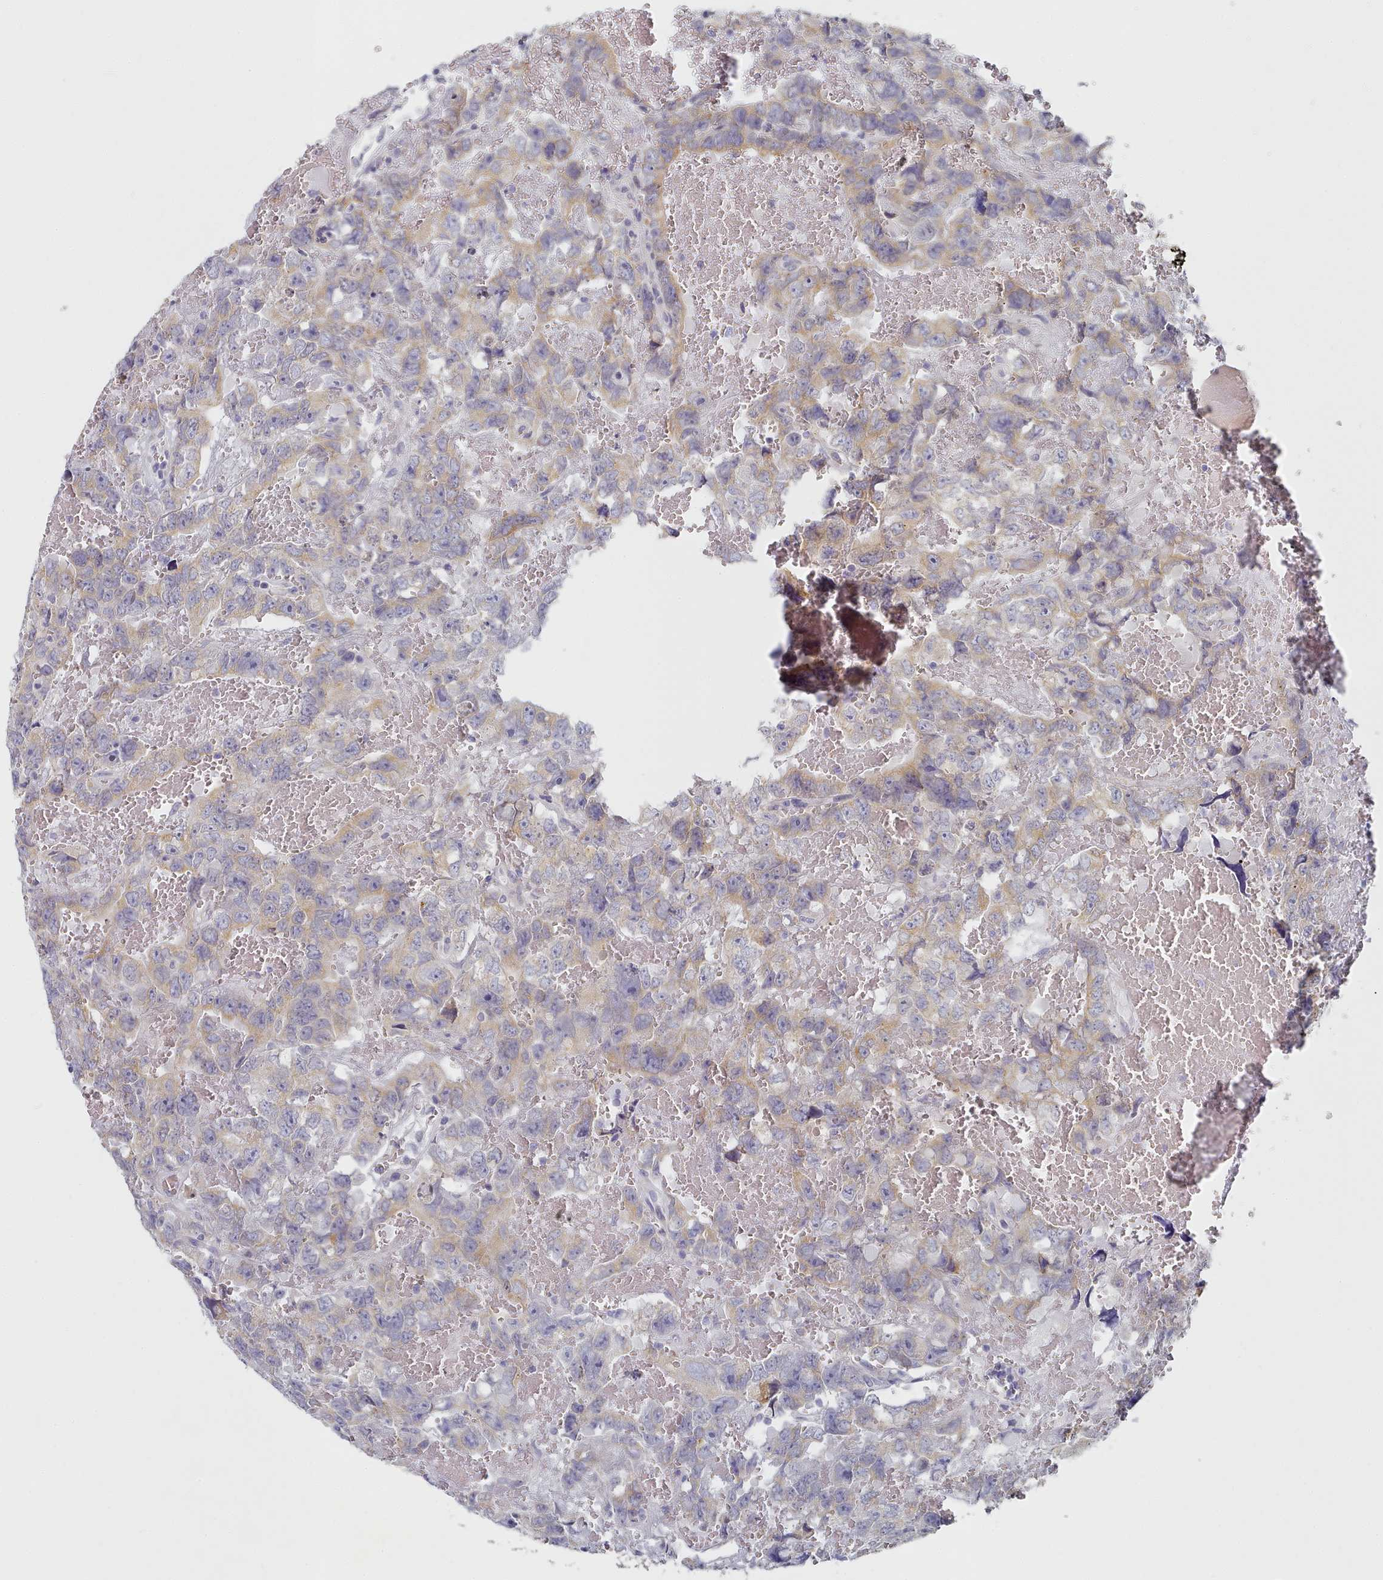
{"staining": {"intensity": "weak", "quantity": ">75%", "location": "cytoplasmic/membranous"}, "tissue": "testis cancer", "cell_type": "Tumor cells", "image_type": "cancer", "snomed": [{"axis": "morphology", "description": "Carcinoma, Embryonal, NOS"}, {"axis": "topography", "description": "Testis"}], "caption": "Testis cancer (embryonal carcinoma) was stained to show a protein in brown. There is low levels of weak cytoplasmic/membranous positivity in approximately >75% of tumor cells. (DAB = brown stain, brightfield microscopy at high magnification).", "gene": "TYW1B", "patient": {"sex": "male", "age": 45}}